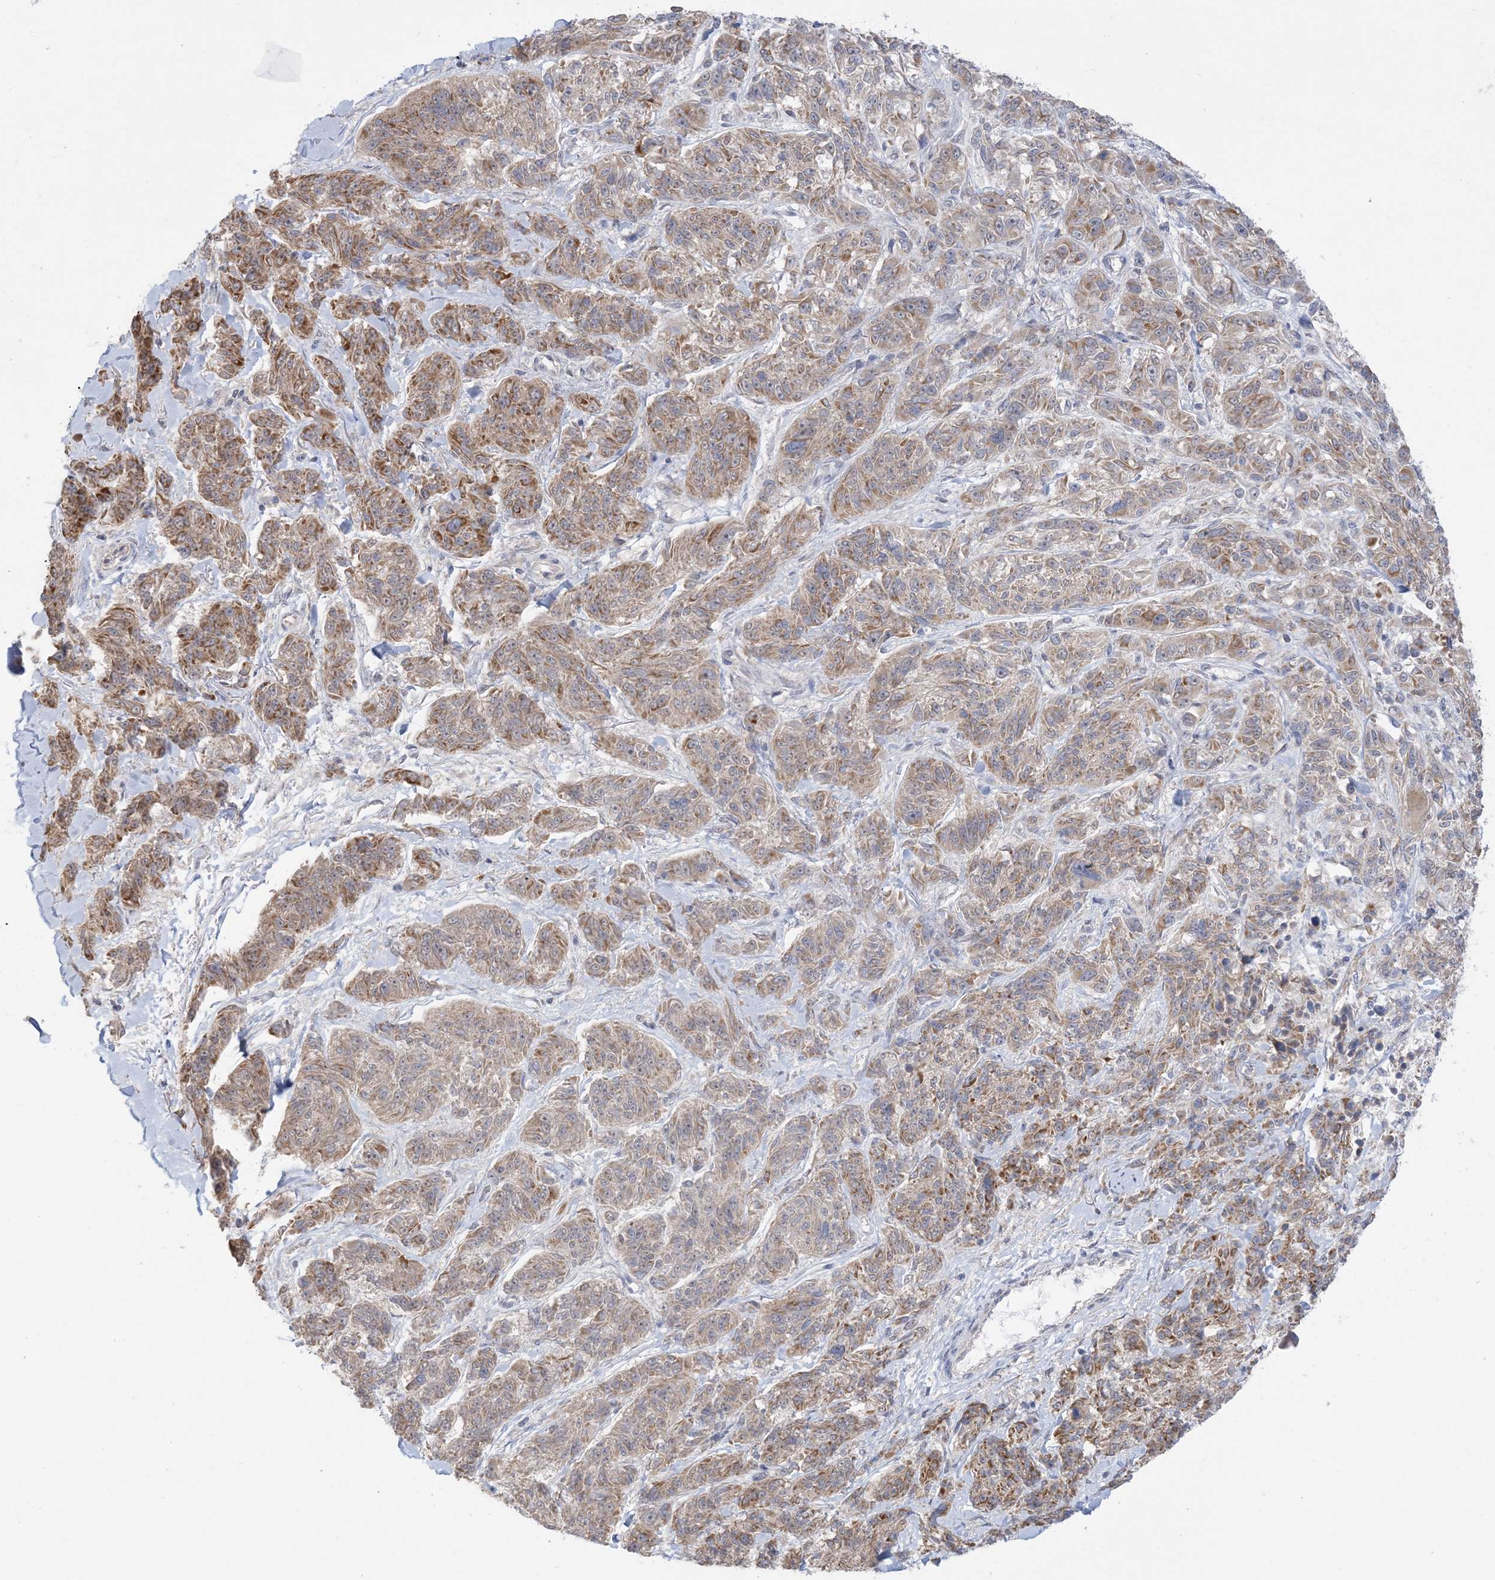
{"staining": {"intensity": "moderate", "quantity": "25%-75%", "location": "cytoplasmic/membranous"}, "tissue": "melanoma", "cell_type": "Tumor cells", "image_type": "cancer", "snomed": [{"axis": "morphology", "description": "Malignant melanoma, NOS"}, {"axis": "topography", "description": "Skin"}], "caption": "Human malignant melanoma stained with a brown dye displays moderate cytoplasmic/membranous positive staining in approximately 25%-75% of tumor cells.", "gene": "TRMT10C", "patient": {"sex": "male", "age": 53}}